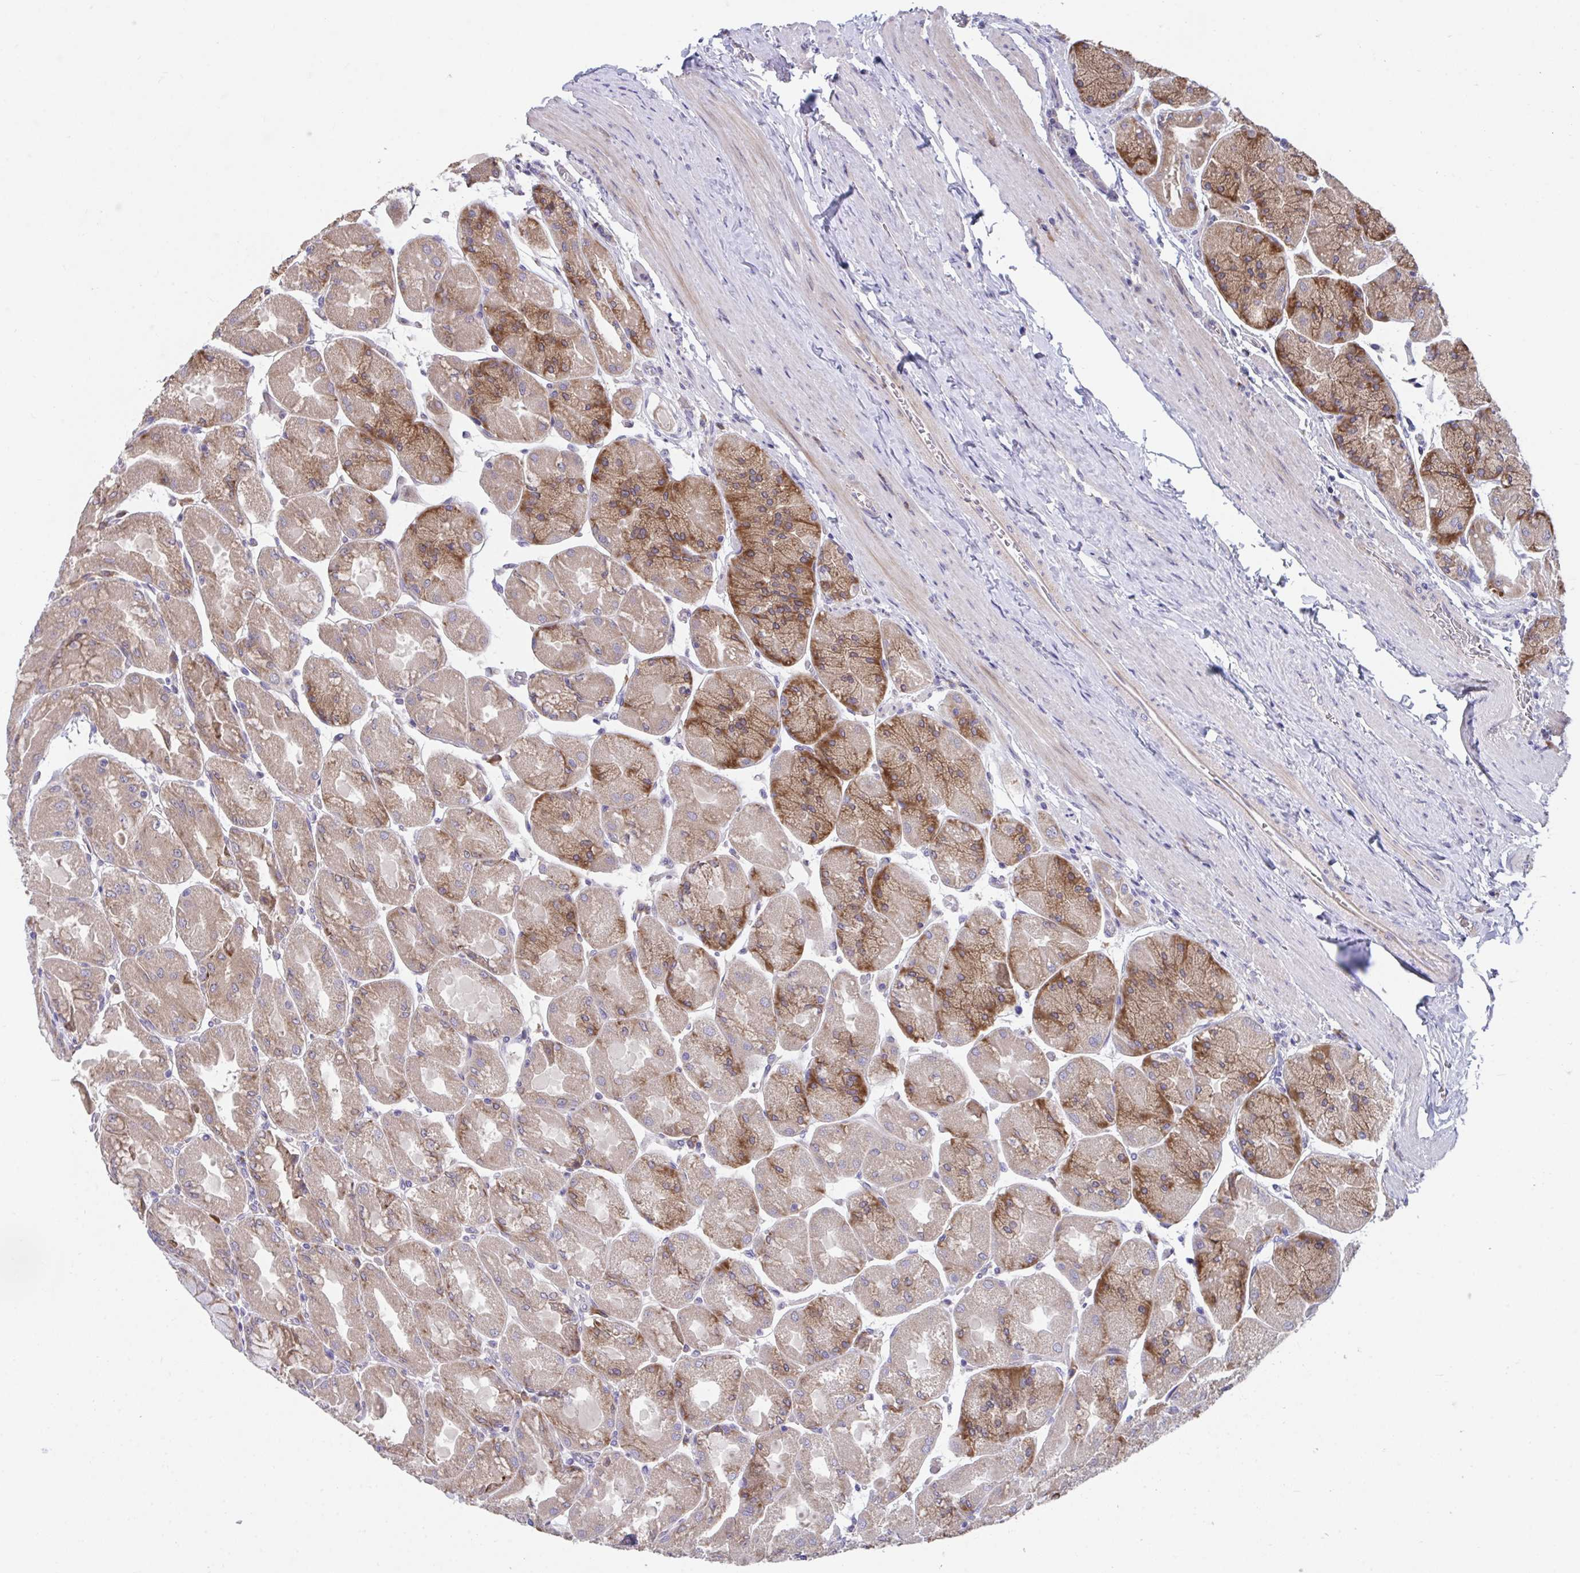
{"staining": {"intensity": "moderate", "quantity": "25%-75%", "location": "cytoplasmic/membranous"}, "tissue": "stomach", "cell_type": "Glandular cells", "image_type": "normal", "snomed": [{"axis": "morphology", "description": "Normal tissue, NOS"}, {"axis": "topography", "description": "Stomach"}], "caption": "An immunohistochemistry (IHC) photomicrograph of normal tissue is shown. Protein staining in brown highlights moderate cytoplasmic/membranous positivity in stomach within glandular cells. (brown staining indicates protein expression, while blue staining denotes nuclei).", "gene": "SUSD4", "patient": {"sex": "female", "age": 61}}